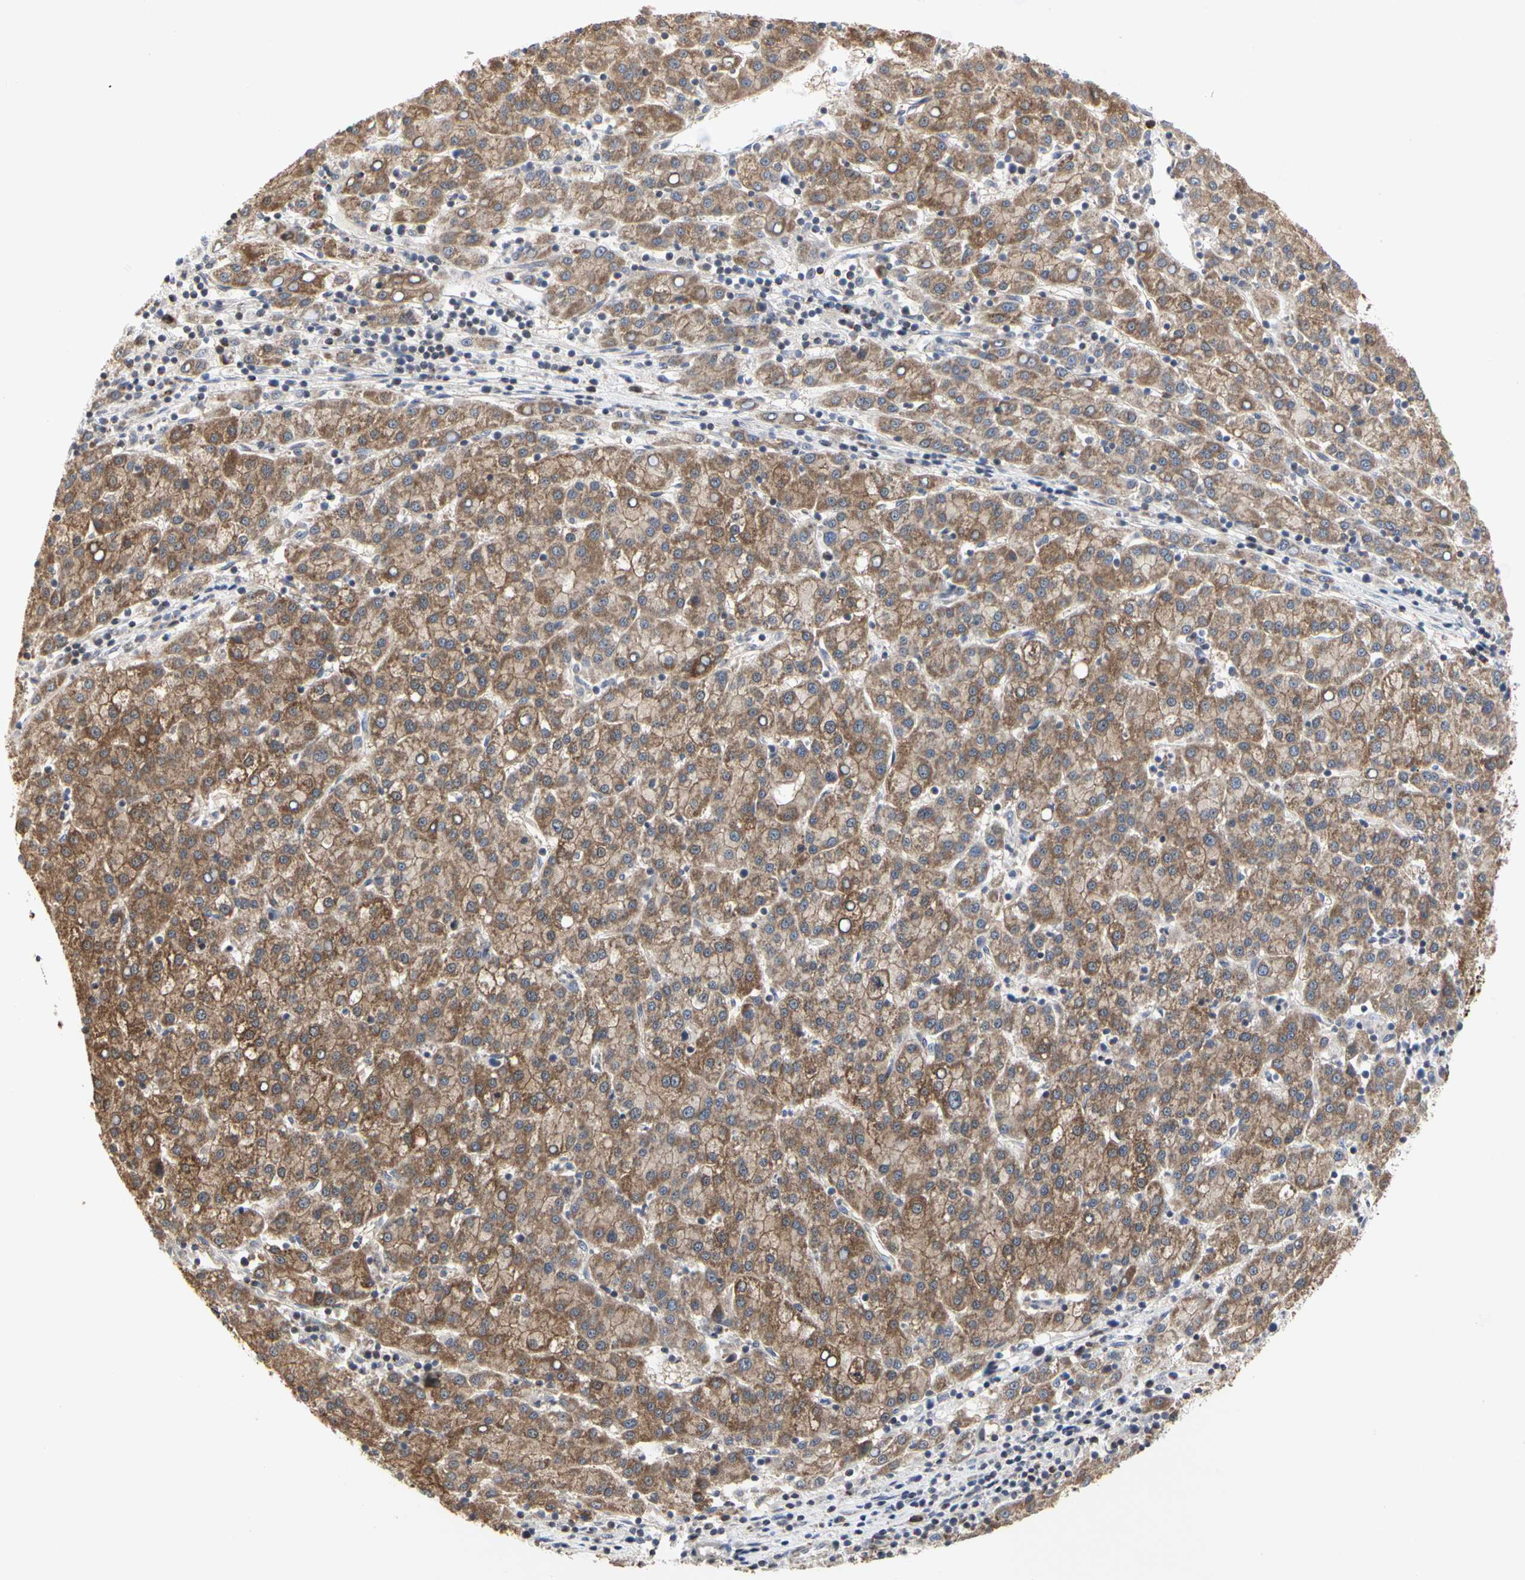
{"staining": {"intensity": "moderate", "quantity": ">75%", "location": "cytoplasmic/membranous"}, "tissue": "liver cancer", "cell_type": "Tumor cells", "image_type": "cancer", "snomed": [{"axis": "morphology", "description": "Carcinoma, Hepatocellular, NOS"}, {"axis": "topography", "description": "Liver"}], "caption": "Liver cancer (hepatocellular carcinoma) stained with a brown dye displays moderate cytoplasmic/membranous positive staining in about >75% of tumor cells.", "gene": "TSKU", "patient": {"sex": "female", "age": 58}}